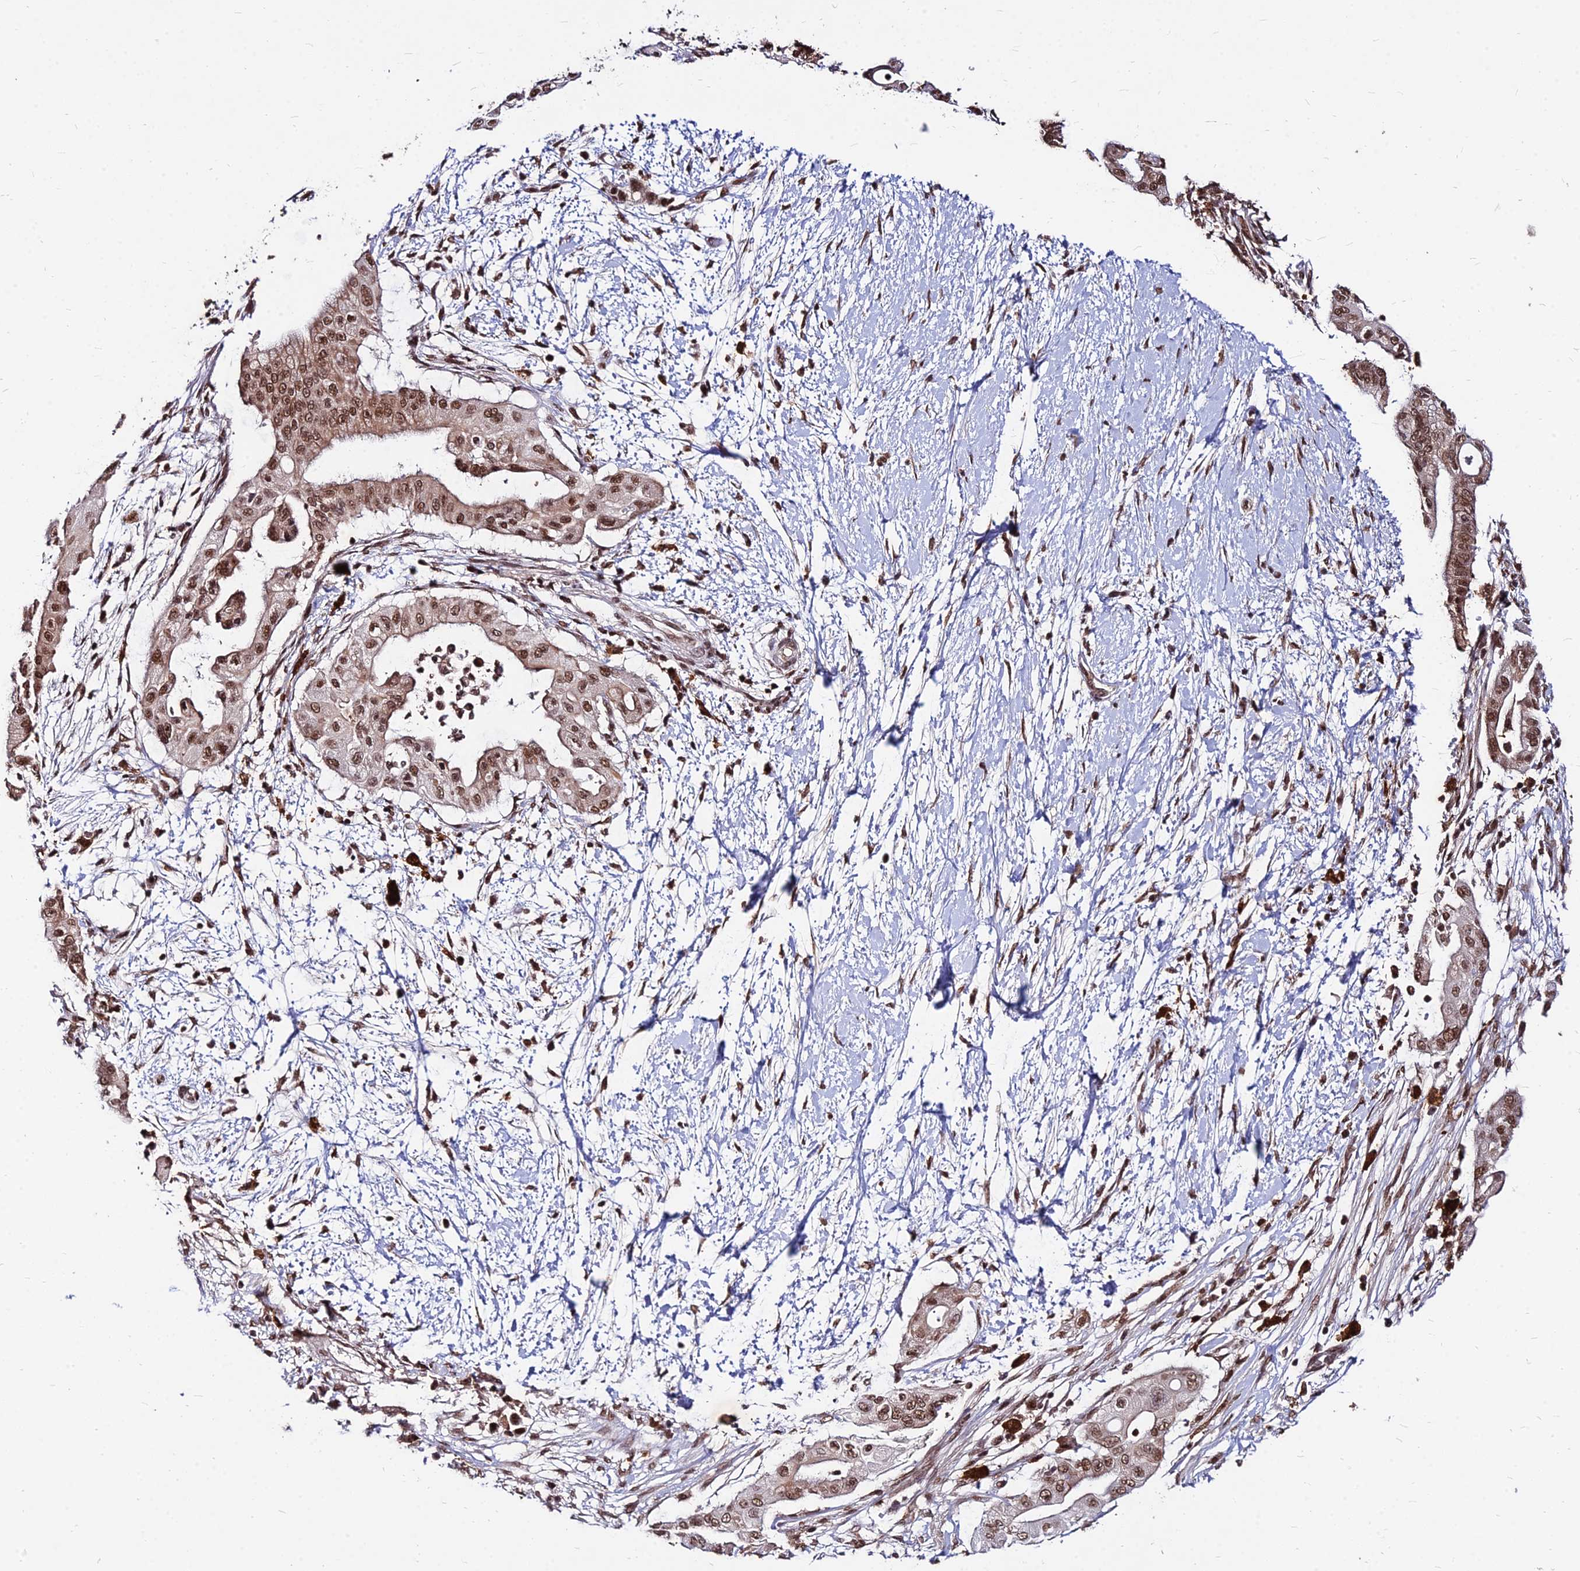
{"staining": {"intensity": "moderate", "quantity": ">75%", "location": "nuclear"}, "tissue": "pancreatic cancer", "cell_type": "Tumor cells", "image_type": "cancer", "snomed": [{"axis": "morphology", "description": "Adenocarcinoma, NOS"}, {"axis": "topography", "description": "Pancreas"}], "caption": "Protein expression analysis of human pancreatic cancer reveals moderate nuclear expression in approximately >75% of tumor cells.", "gene": "ZBED4", "patient": {"sex": "male", "age": 68}}